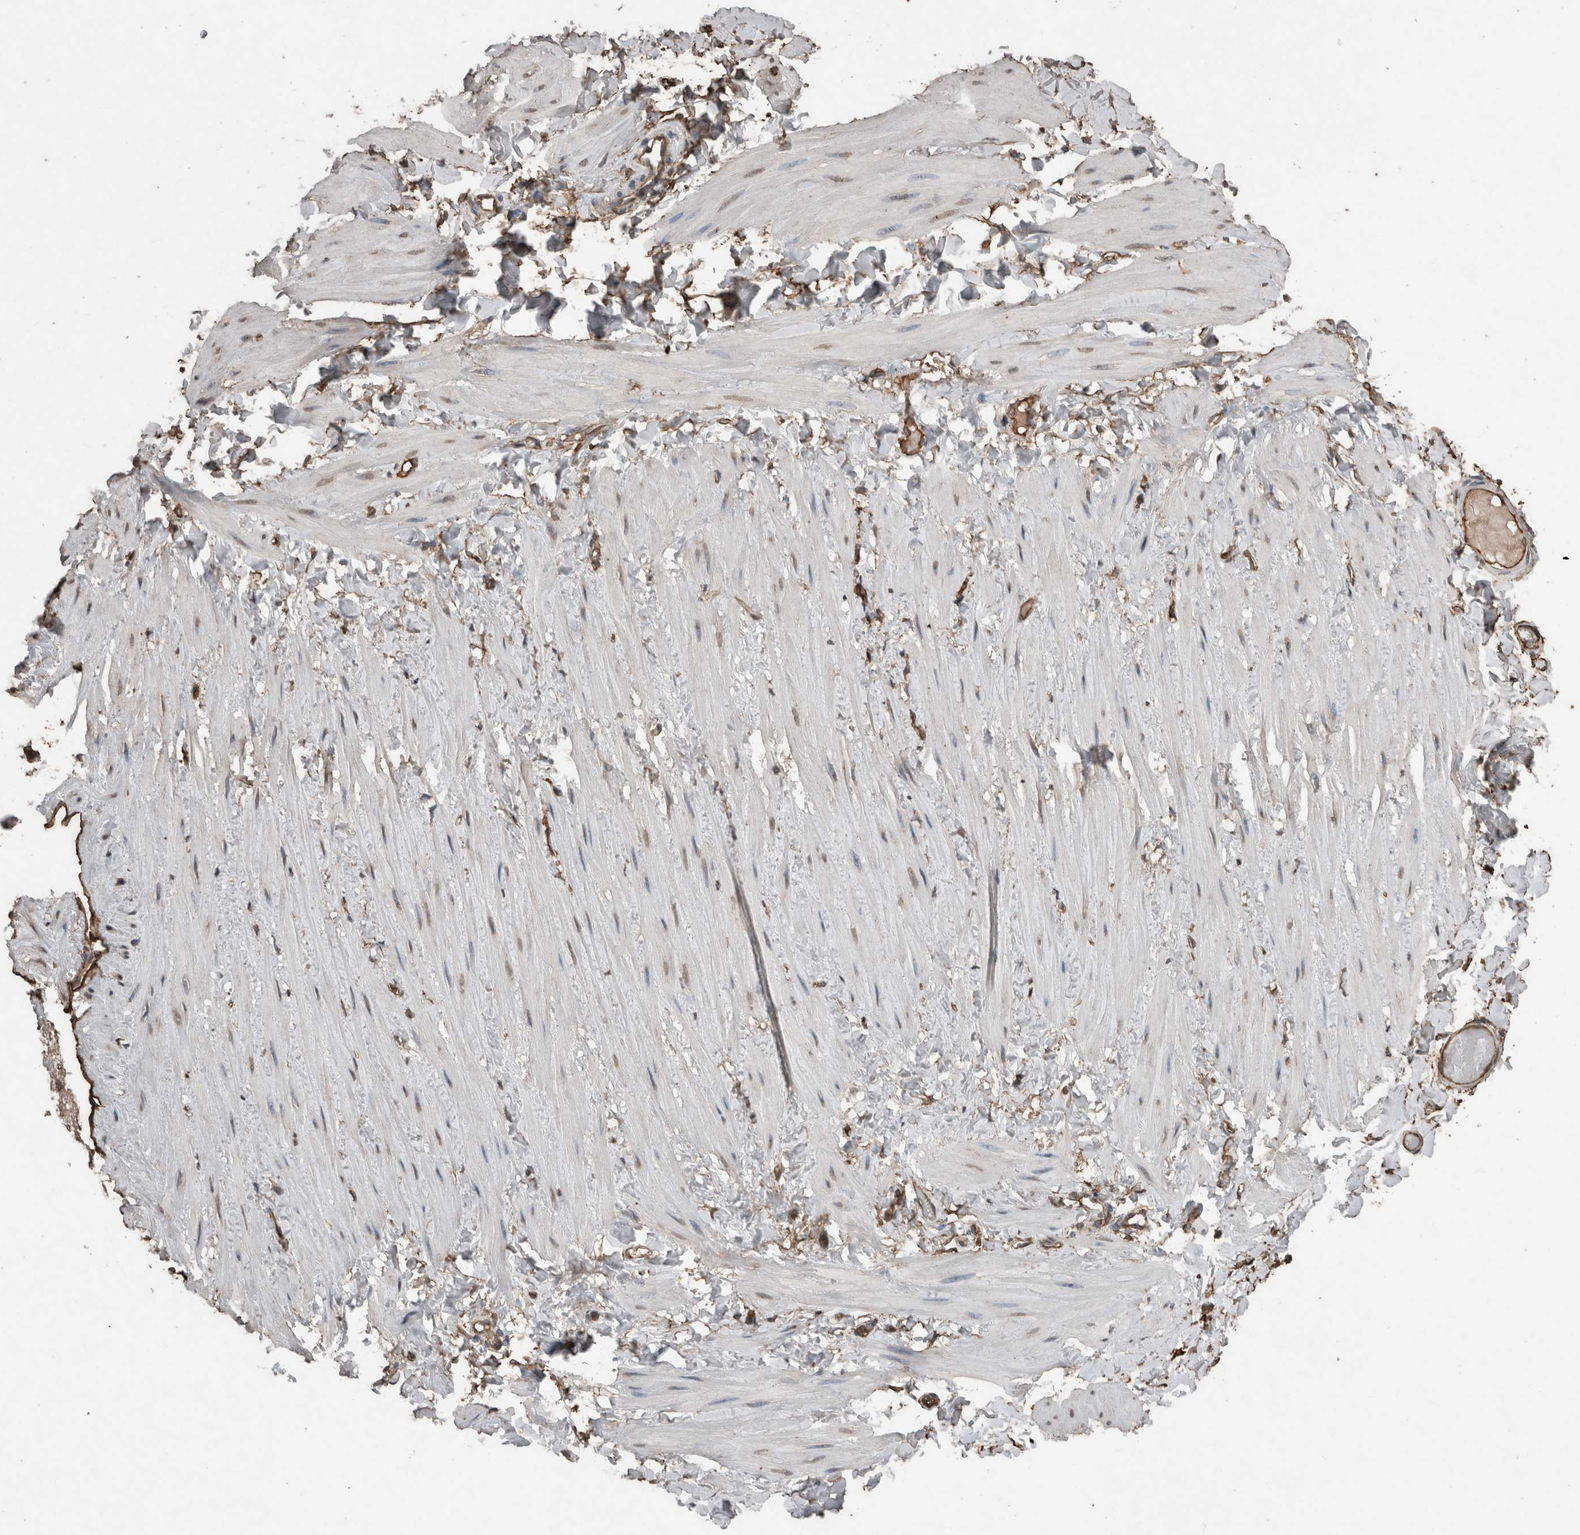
{"staining": {"intensity": "moderate", "quantity": ">75%", "location": "cytoplasmic/membranous"}, "tissue": "soft tissue", "cell_type": "Fibroblasts", "image_type": "normal", "snomed": [{"axis": "morphology", "description": "Normal tissue, NOS"}, {"axis": "topography", "description": "Adipose tissue"}, {"axis": "topography", "description": "Vascular tissue"}, {"axis": "topography", "description": "Peripheral nerve tissue"}], "caption": "This histopathology image displays unremarkable soft tissue stained with immunohistochemistry (IHC) to label a protein in brown. The cytoplasmic/membranous of fibroblasts show moderate positivity for the protein. Nuclei are counter-stained blue.", "gene": "S100A10", "patient": {"sex": "male", "age": 25}}